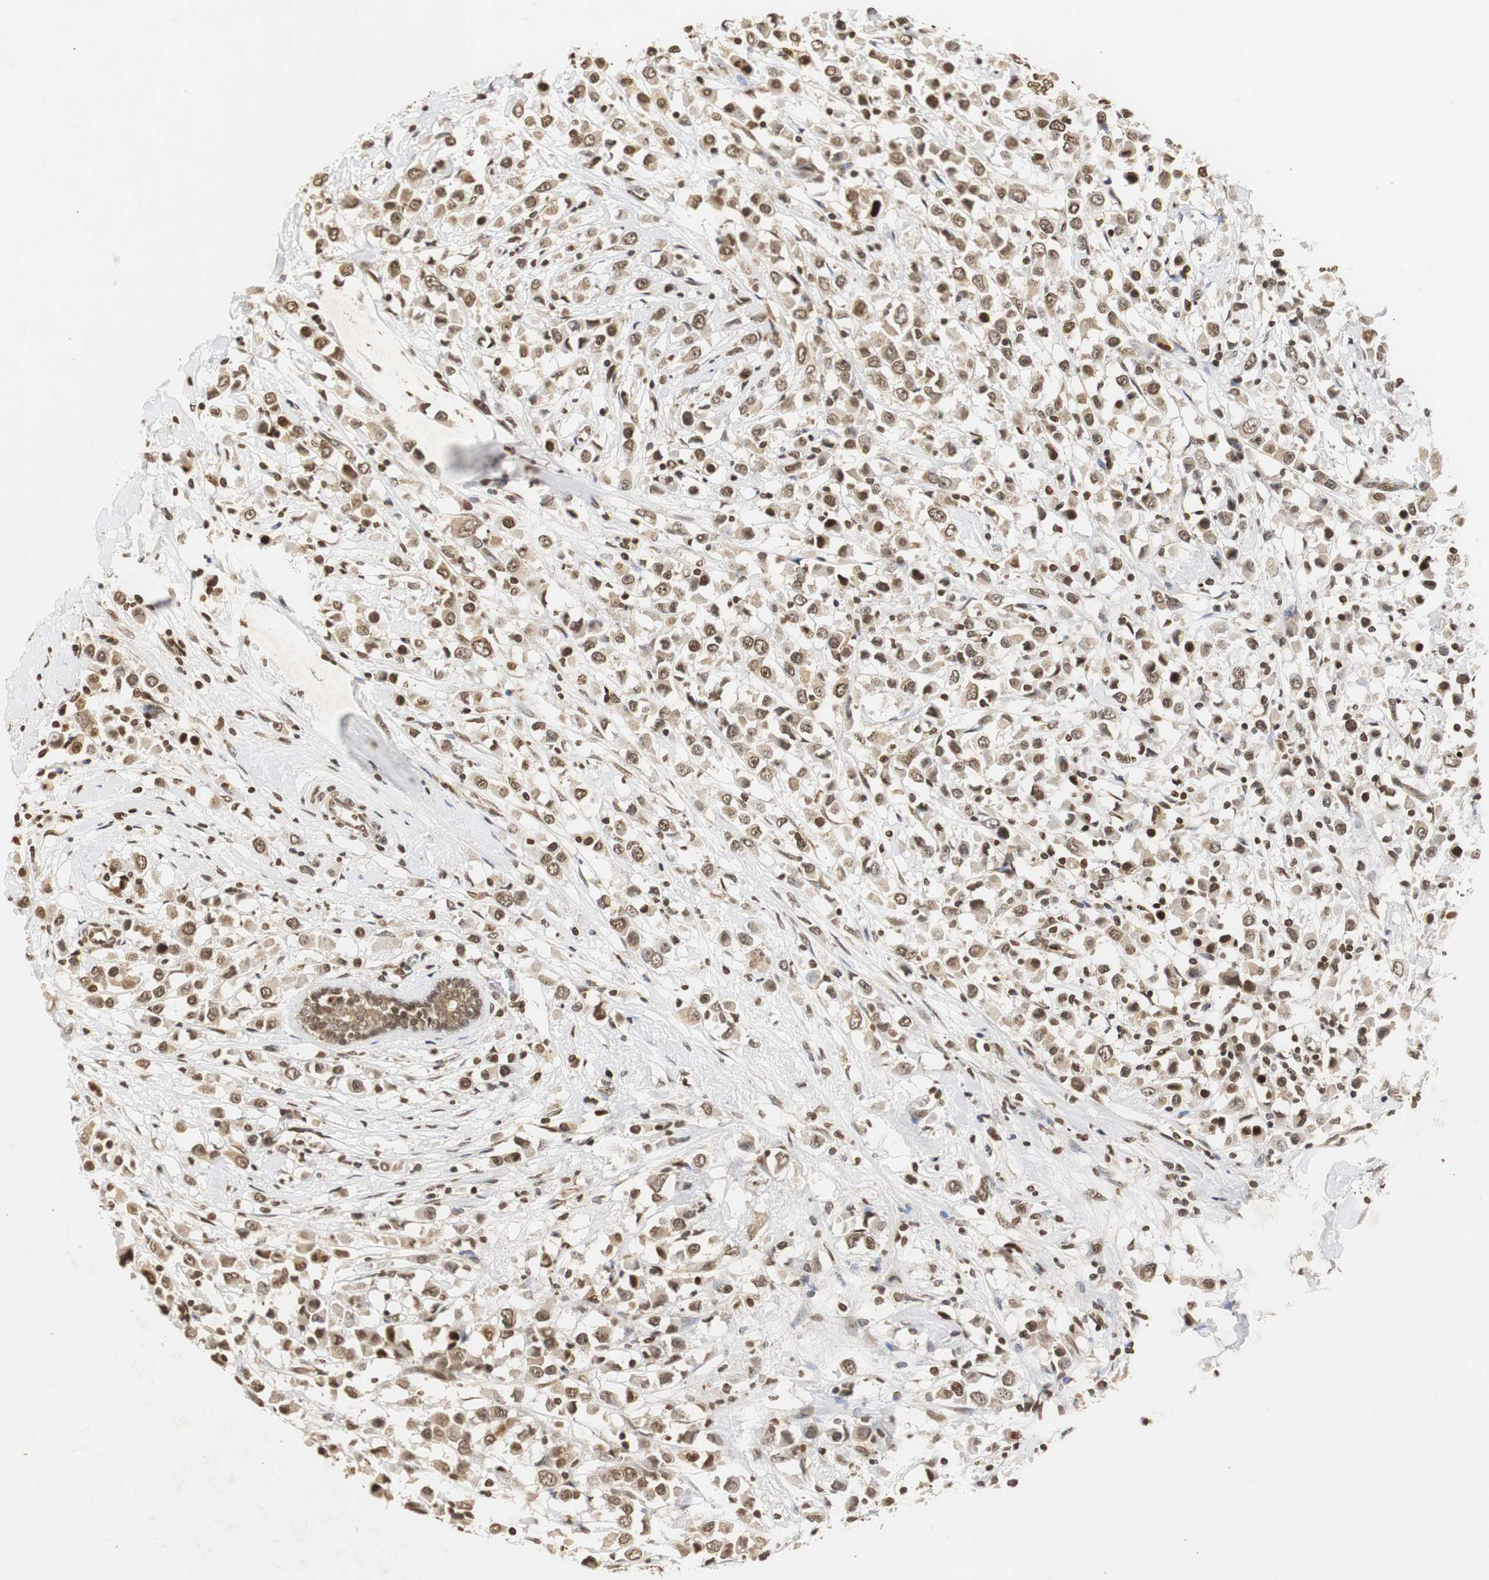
{"staining": {"intensity": "moderate", "quantity": ">75%", "location": "cytoplasmic/membranous,nuclear"}, "tissue": "breast cancer", "cell_type": "Tumor cells", "image_type": "cancer", "snomed": [{"axis": "morphology", "description": "Duct carcinoma"}, {"axis": "topography", "description": "Breast"}], "caption": "Immunohistochemical staining of infiltrating ductal carcinoma (breast) reveals medium levels of moderate cytoplasmic/membranous and nuclear positivity in about >75% of tumor cells. Using DAB (3,3'-diaminobenzidine) (brown) and hematoxylin (blue) stains, captured at high magnification using brightfield microscopy.", "gene": "ZFC3H1", "patient": {"sex": "female", "age": 61}}